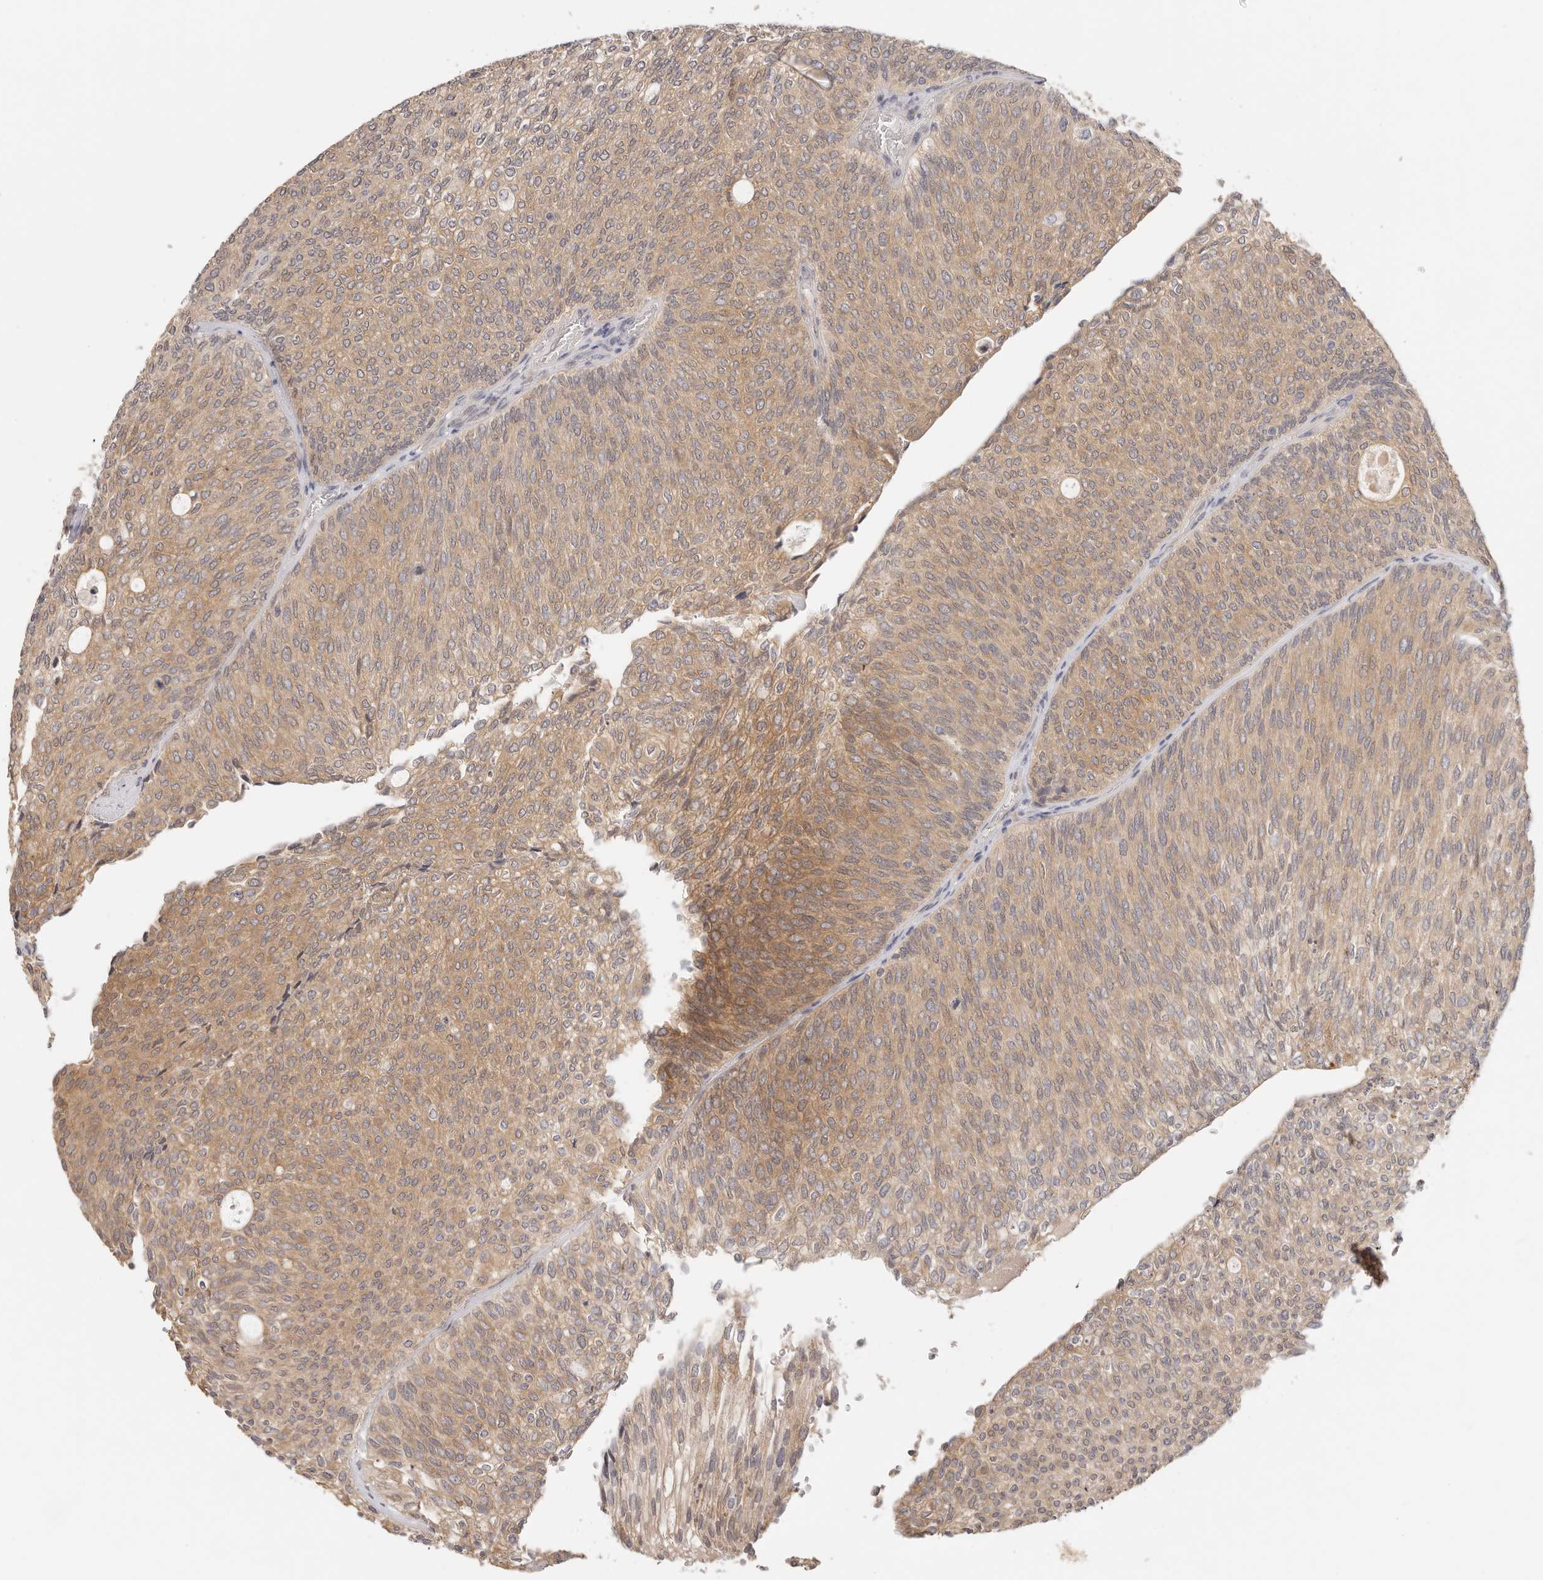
{"staining": {"intensity": "moderate", "quantity": ">75%", "location": "cytoplasmic/membranous"}, "tissue": "urothelial cancer", "cell_type": "Tumor cells", "image_type": "cancer", "snomed": [{"axis": "morphology", "description": "Urothelial carcinoma, Low grade"}, {"axis": "topography", "description": "Urinary bladder"}], "caption": "Human low-grade urothelial carcinoma stained for a protein (brown) shows moderate cytoplasmic/membranous positive expression in about >75% of tumor cells.", "gene": "GGPS1", "patient": {"sex": "female", "age": 79}}